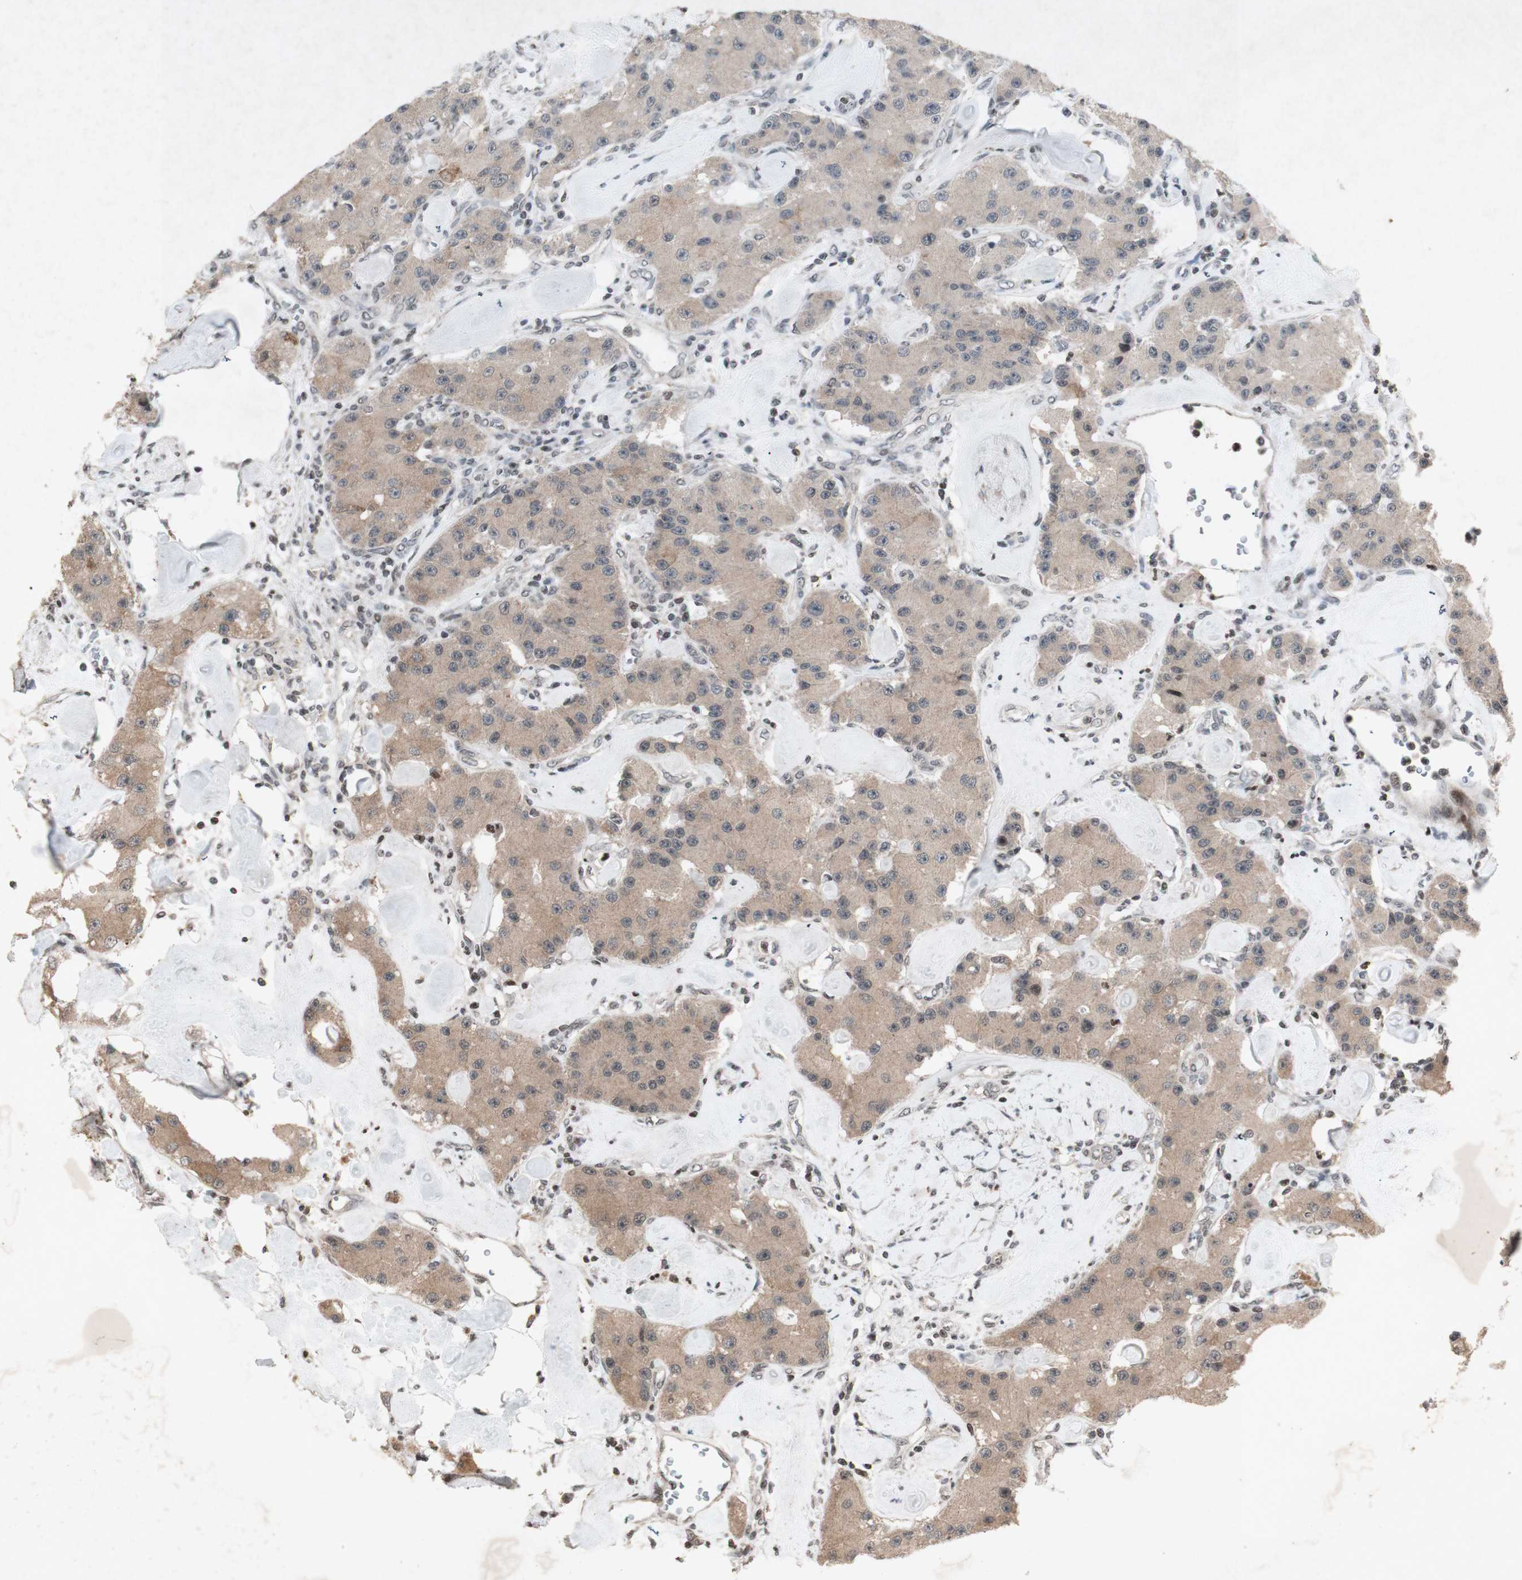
{"staining": {"intensity": "moderate", "quantity": ">75%", "location": "cytoplasmic/membranous"}, "tissue": "carcinoid", "cell_type": "Tumor cells", "image_type": "cancer", "snomed": [{"axis": "morphology", "description": "Carcinoid, malignant, NOS"}, {"axis": "topography", "description": "Pancreas"}], "caption": "An immunohistochemistry micrograph of tumor tissue is shown. Protein staining in brown shows moderate cytoplasmic/membranous positivity in carcinoid within tumor cells.", "gene": "PLXNA1", "patient": {"sex": "male", "age": 41}}